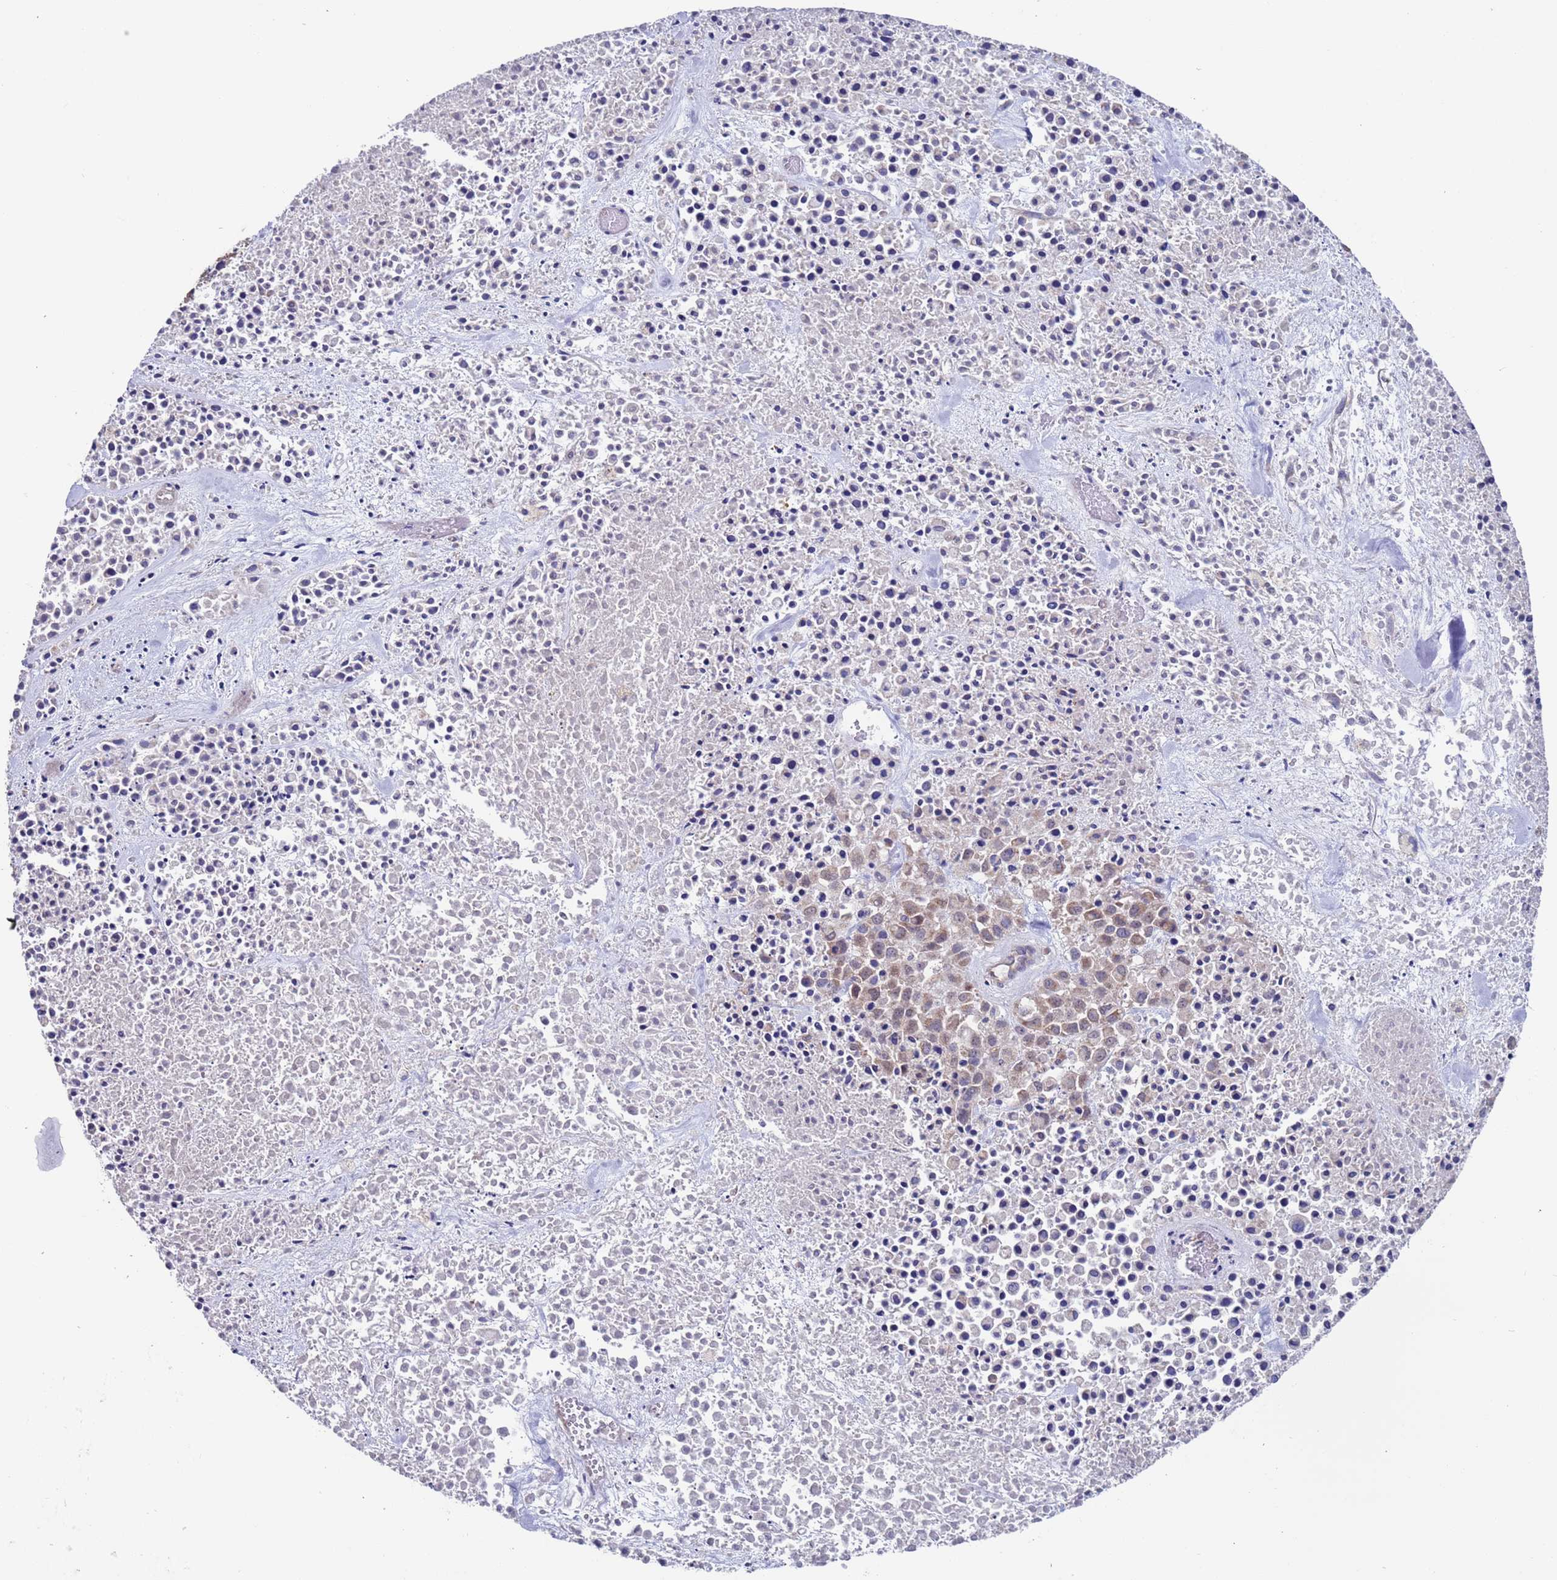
{"staining": {"intensity": "weak", "quantity": "<25%", "location": "cytoplasmic/membranous"}, "tissue": "melanoma", "cell_type": "Tumor cells", "image_type": "cancer", "snomed": [{"axis": "morphology", "description": "Malignant melanoma, Metastatic site"}, {"axis": "topography", "description": "Skin"}], "caption": "This is an immunohistochemistry (IHC) histopathology image of human malignant melanoma (metastatic site). There is no positivity in tumor cells.", "gene": "KRTCAP3", "patient": {"sex": "female", "age": 81}}